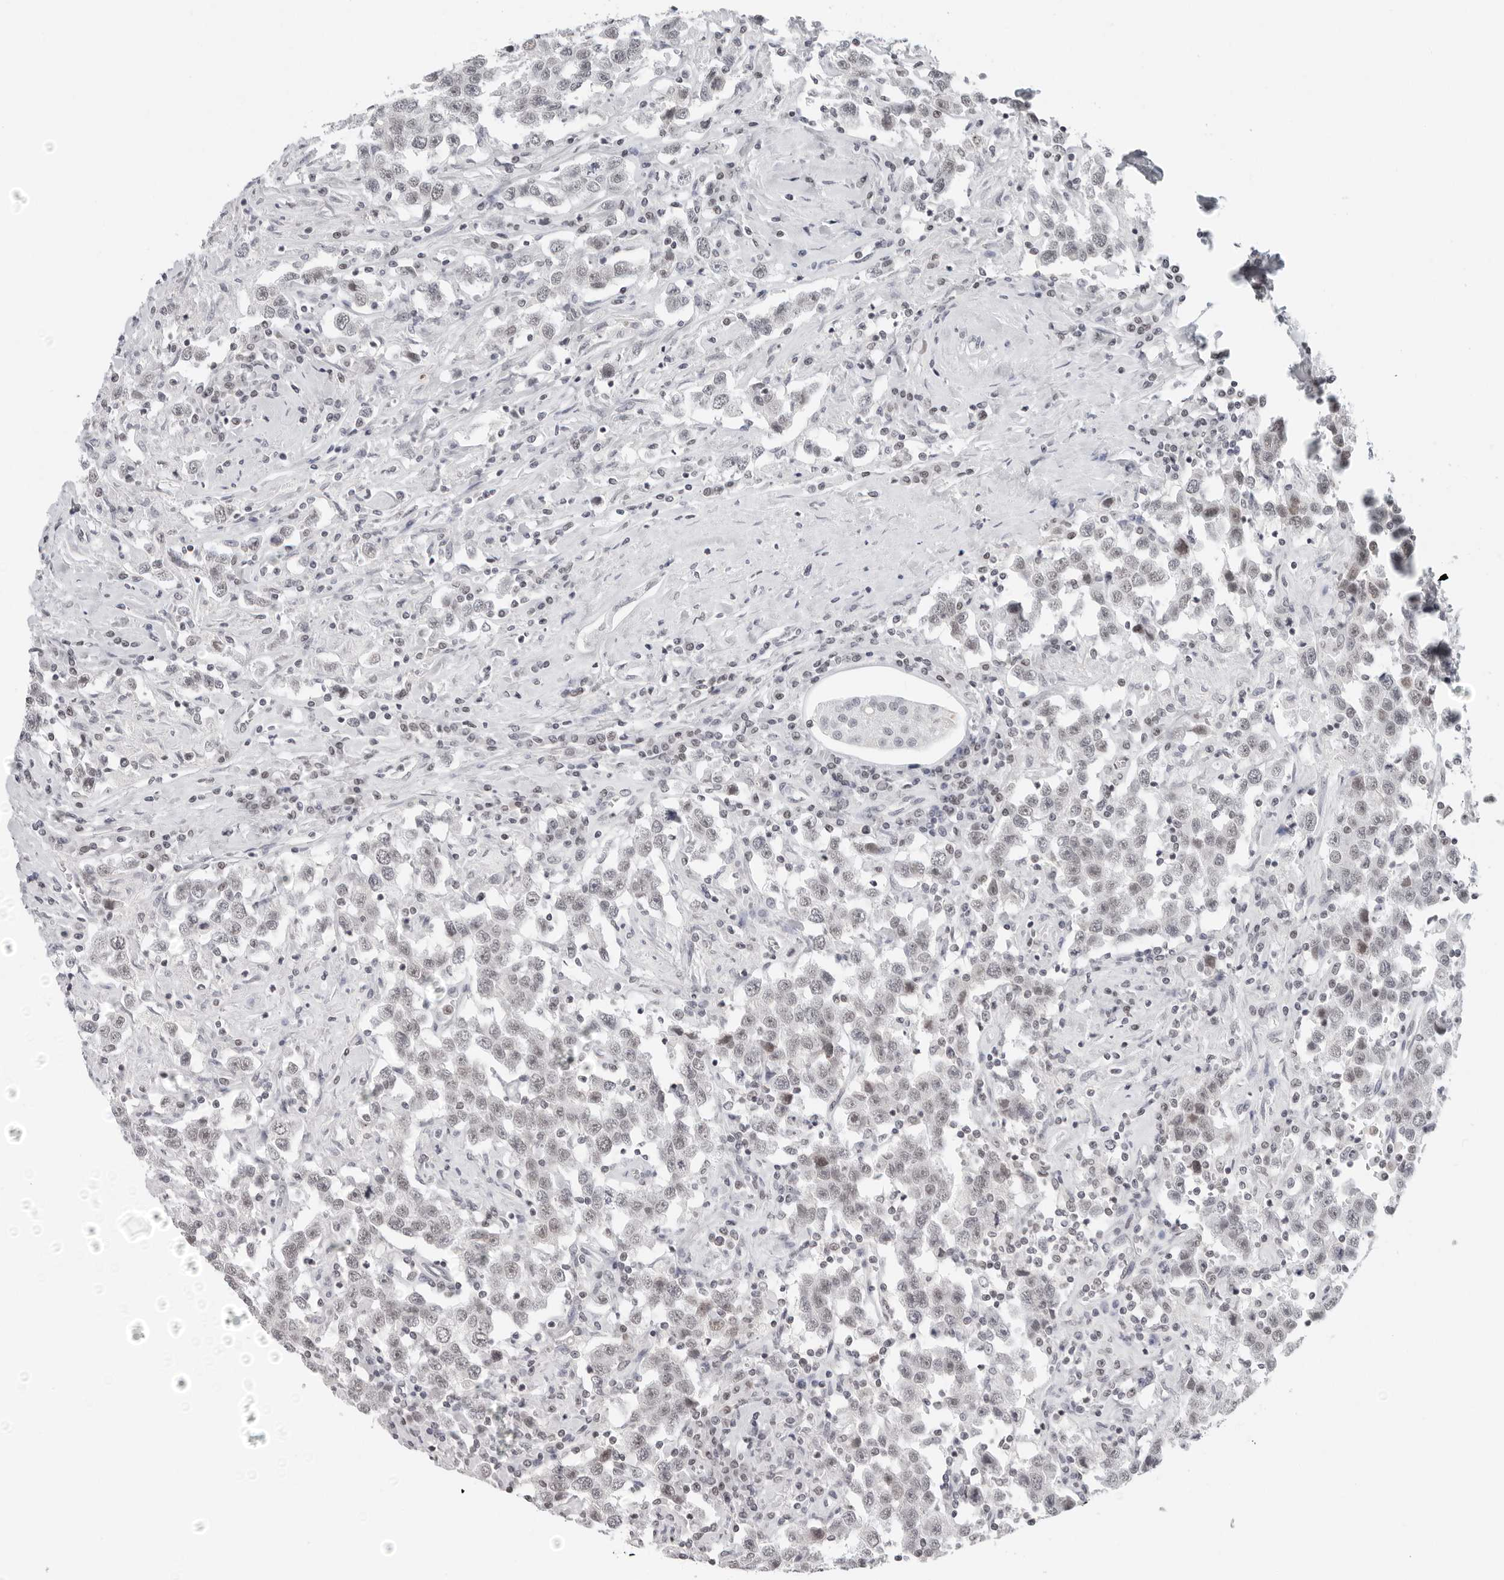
{"staining": {"intensity": "weak", "quantity": ">75%", "location": "nuclear"}, "tissue": "testis cancer", "cell_type": "Tumor cells", "image_type": "cancer", "snomed": [{"axis": "morphology", "description": "Seminoma, NOS"}, {"axis": "topography", "description": "Testis"}], "caption": "Protein staining by immunohistochemistry reveals weak nuclear staining in approximately >75% of tumor cells in testis cancer (seminoma).", "gene": "FLG2", "patient": {"sex": "male", "age": 41}}